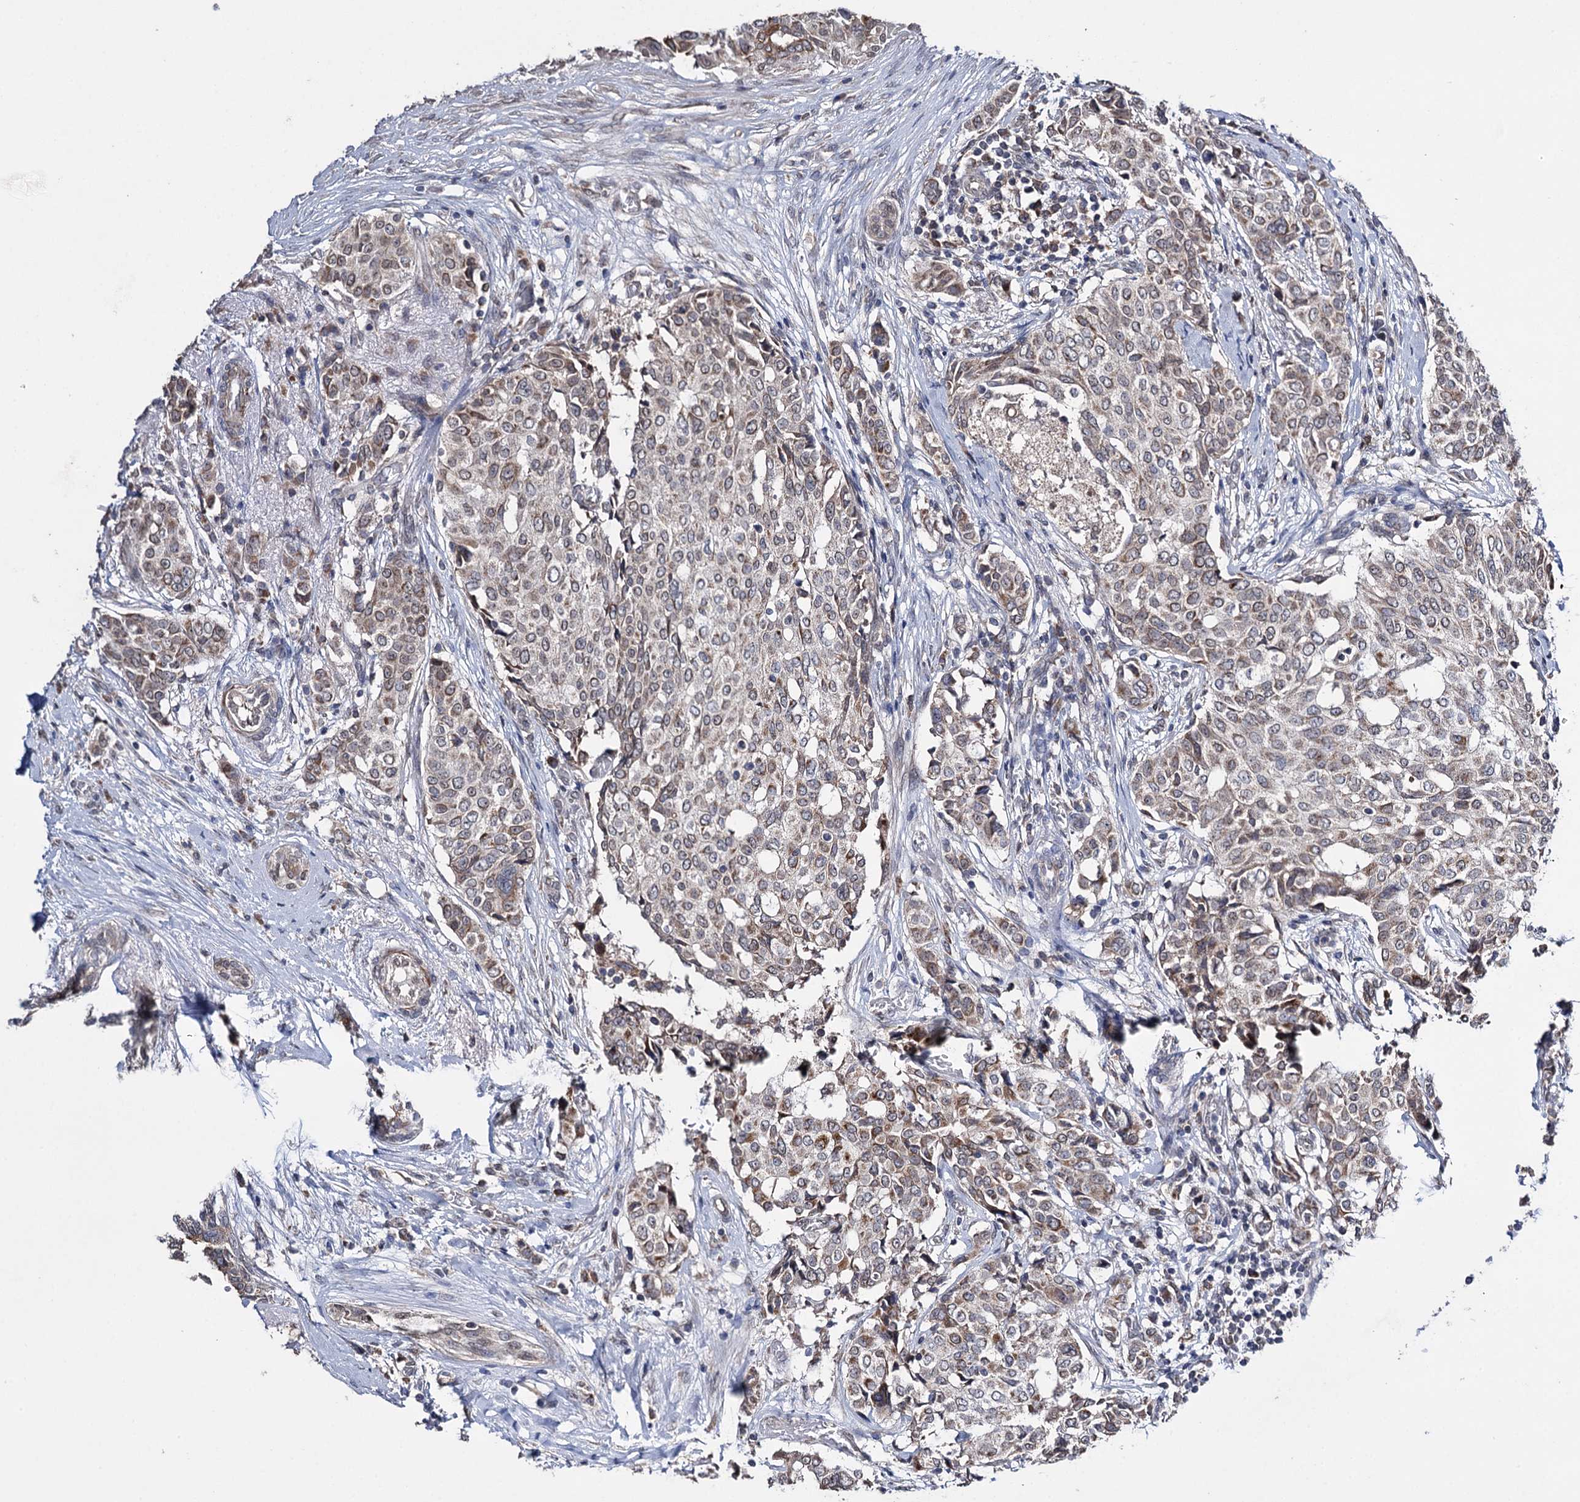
{"staining": {"intensity": "weak", "quantity": ">75%", "location": "cytoplasmic/membranous,nuclear"}, "tissue": "breast cancer", "cell_type": "Tumor cells", "image_type": "cancer", "snomed": [{"axis": "morphology", "description": "Lobular carcinoma"}, {"axis": "topography", "description": "Breast"}], "caption": "The immunohistochemical stain shows weak cytoplasmic/membranous and nuclear expression in tumor cells of breast lobular carcinoma tissue.", "gene": "CLPB", "patient": {"sex": "female", "age": 51}}